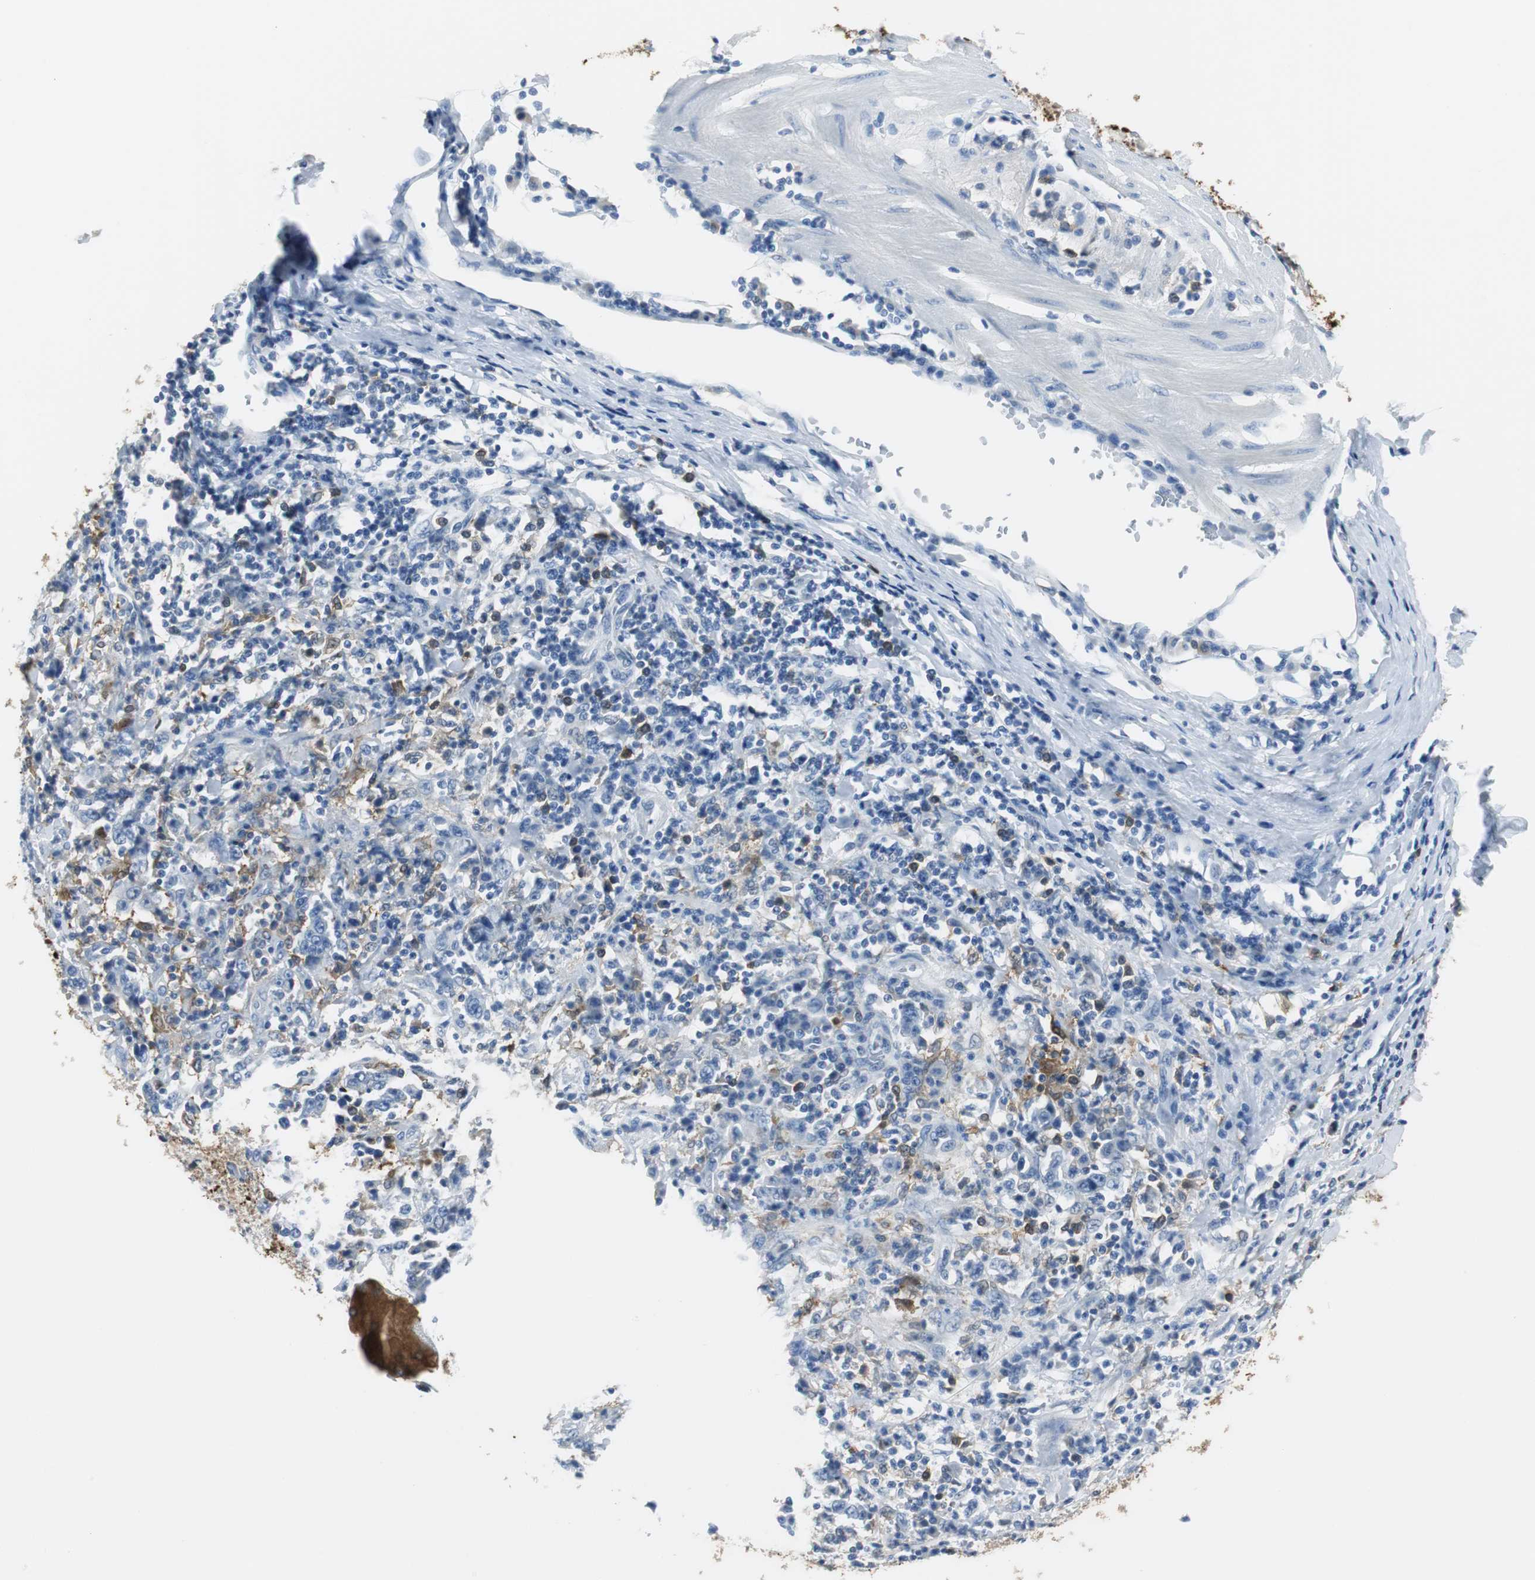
{"staining": {"intensity": "negative", "quantity": "none", "location": "none"}, "tissue": "stomach cancer", "cell_type": "Tumor cells", "image_type": "cancer", "snomed": [{"axis": "morphology", "description": "Normal tissue, NOS"}, {"axis": "morphology", "description": "Adenocarcinoma, NOS"}, {"axis": "topography", "description": "Stomach, upper"}, {"axis": "topography", "description": "Stomach"}], "caption": "Stomach adenocarcinoma stained for a protein using immunohistochemistry (IHC) shows no staining tumor cells.", "gene": "FBP1", "patient": {"sex": "male", "age": 59}}